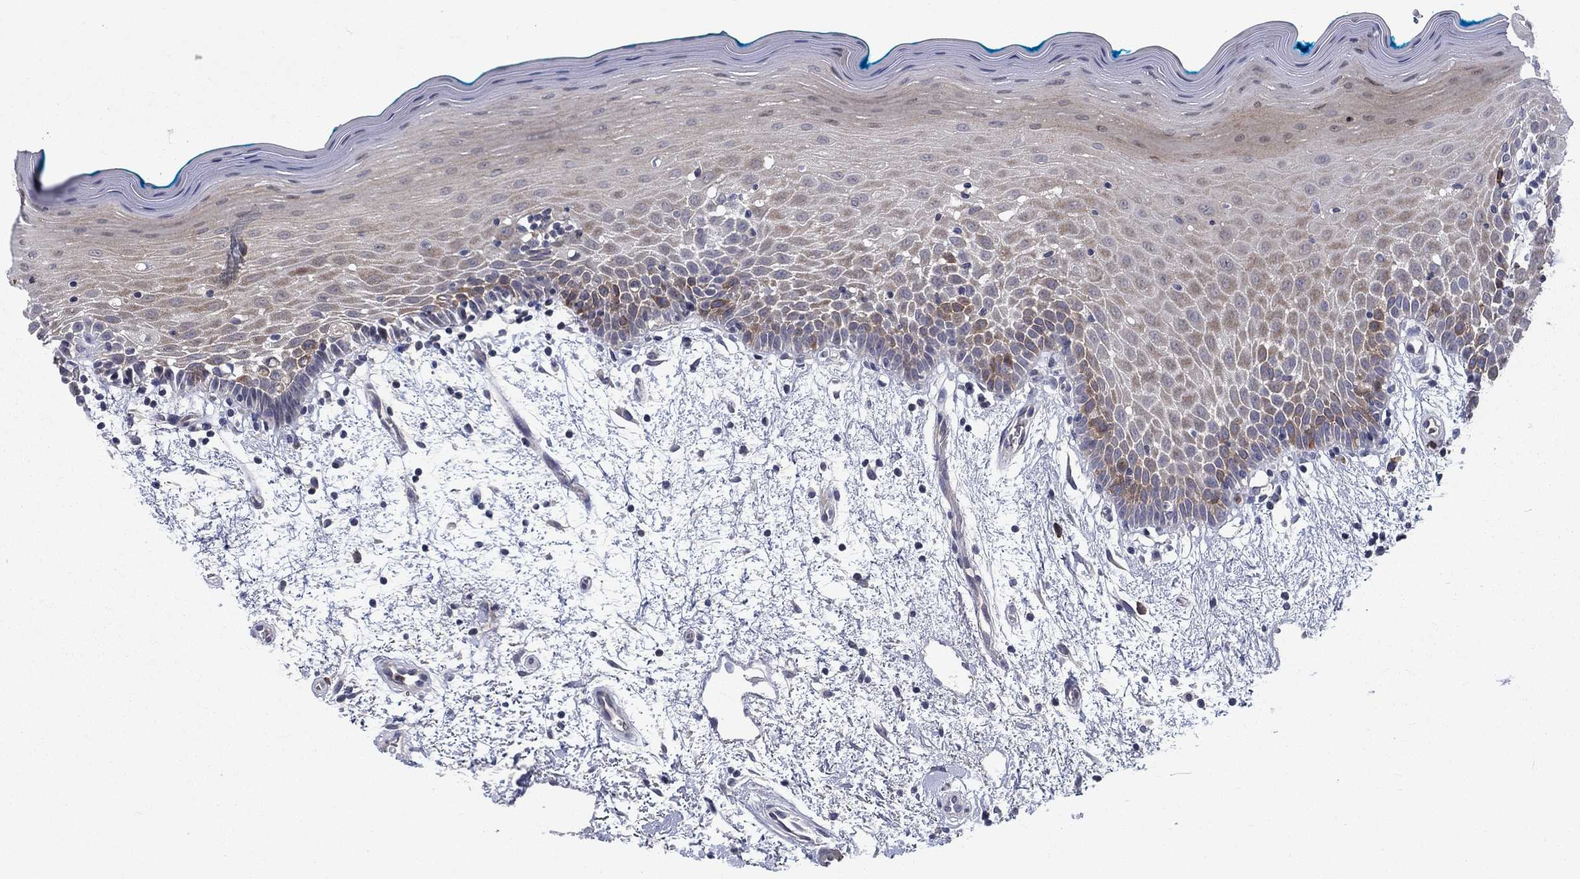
{"staining": {"intensity": "moderate", "quantity": "<25%", "location": "cytoplasmic/membranous"}, "tissue": "oral mucosa", "cell_type": "Squamous epithelial cells", "image_type": "normal", "snomed": [{"axis": "morphology", "description": "Normal tissue, NOS"}, {"axis": "morphology", "description": "Squamous cell carcinoma, NOS"}, {"axis": "topography", "description": "Oral tissue"}, {"axis": "topography", "description": "Head-Neck"}], "caption": "Protein positivity by IHC exhibits moderate cytoplasmic/membranous expression in about <25% of squamous epithelial cells in normal oral mucosa. The staining was performed using DAB to visualize the protein expression in brown, while the nuclei were stained in blue with hematoxylin (Magnification: 20x).", "gene": "KIF15", "patient": {"sex": "female", "age": 75}}